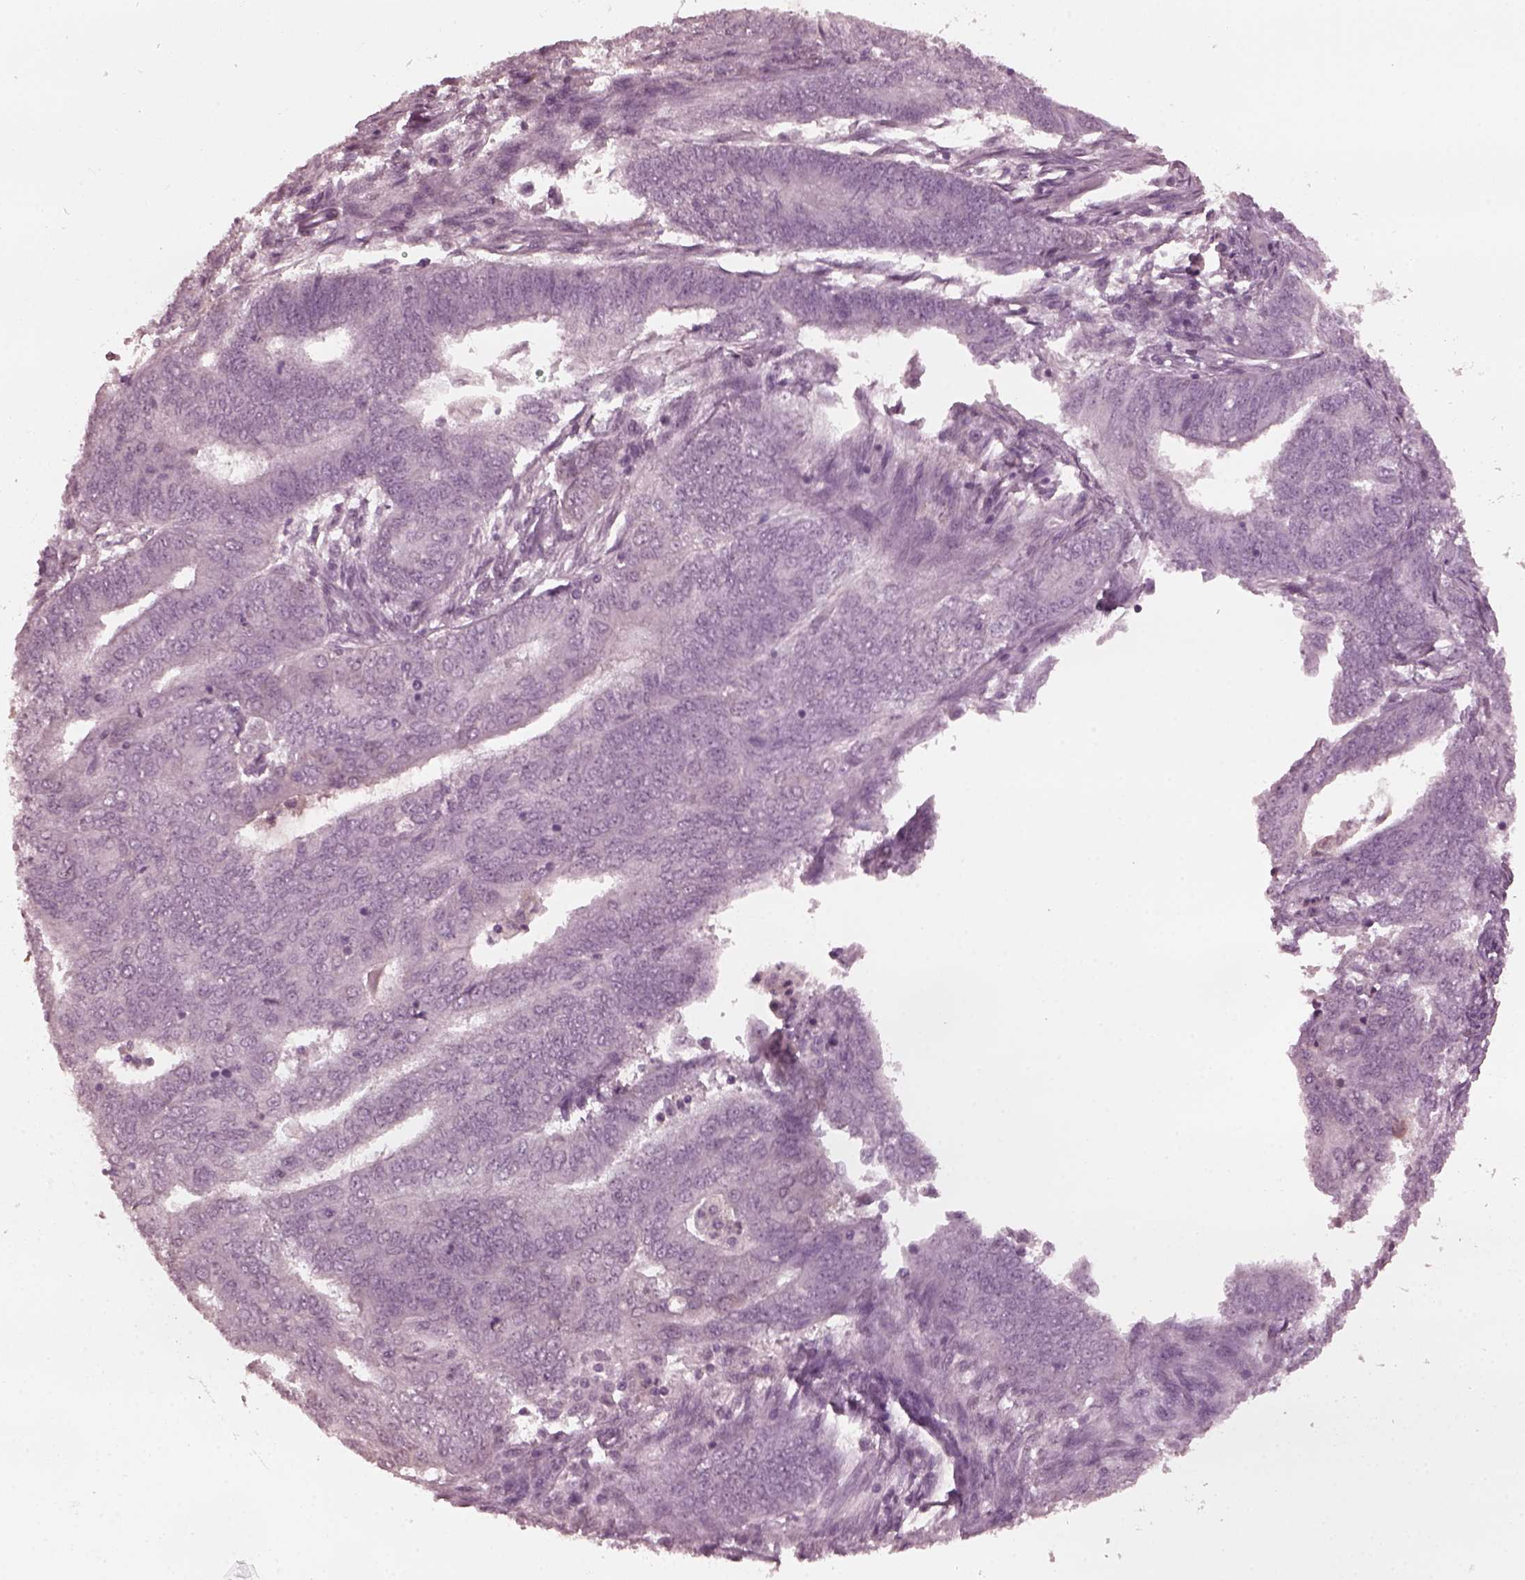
{"staining": {"intensity": "negative", "quantity": "none", "location": "none"}, "tissue": "endometrial cancer", "cell_type": "Tumor cells", "image_type": "cancer", "snomed": [{"axis": "morphology", "description": "Adenocarcinoma, NOS"}, {"axis": "topography", "description": "Endometrium"}], "caption": "This is an immunohistochemistry image of human endometrial adenocarcinoma. There is no staining in tumor cells.", "gene": "KRT79", "patient": {"sex": "female", "age": 62}}